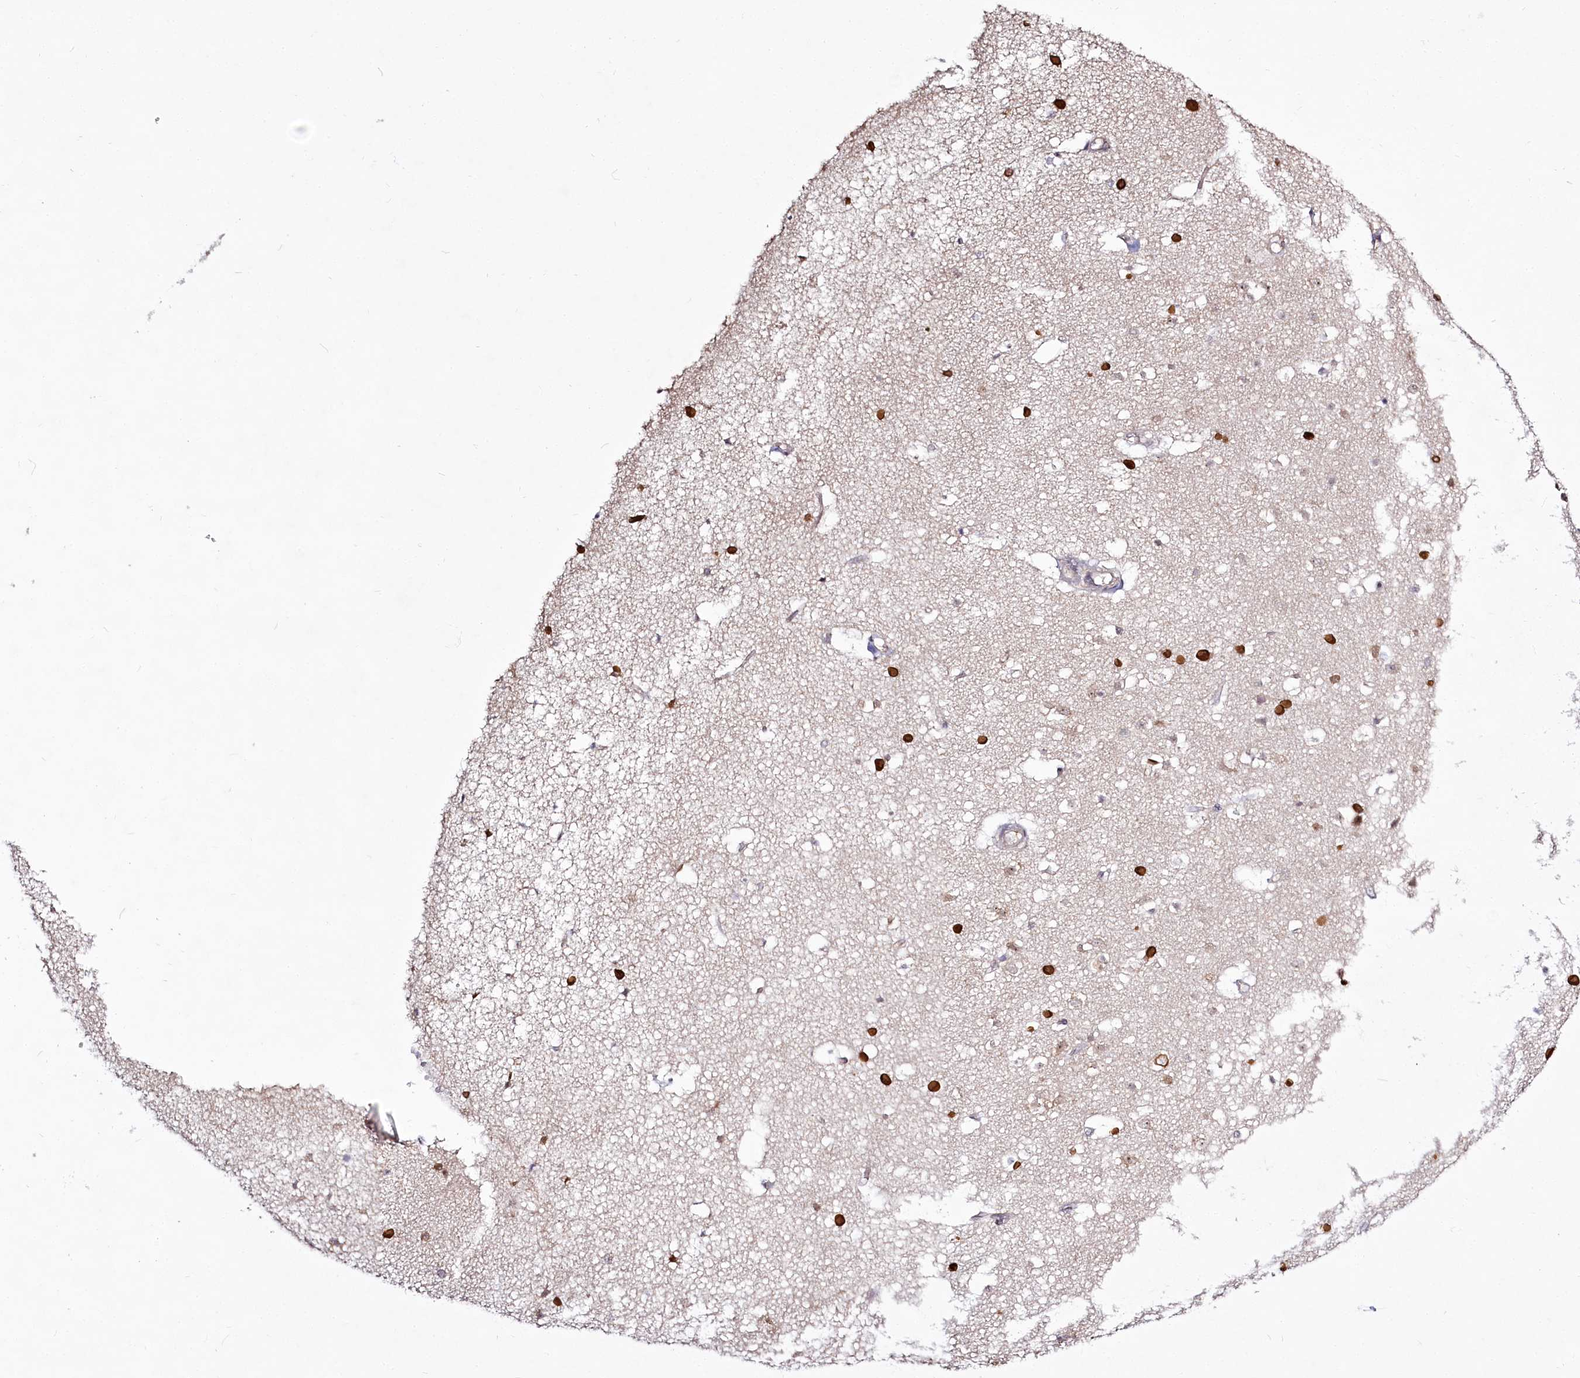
{"staining": {"intensity": "negative", "quantity": "none", "location": "none"}, "tissue": "cerebral cortex", "cell_type": "Endothelial cells", "image_type": "normal", "snomed": [{"axis": "morphology", "description": "Normal tissue, NOS"}, {"axis": "topography", "description": "Cerebral cortex"}], "caption": "Cerebral cortex was stained to show a protein in brown. There is no significant positivity in endothelial cells. (Stains: DAB (3,3'-diaminobenzidine) immunohistochemistry with hematoxylin counter stain, Microscopy: brightfield microscopy at high magnification).", "gene": "SPINK13", "patient": {"sex": "male", "age": 54}}